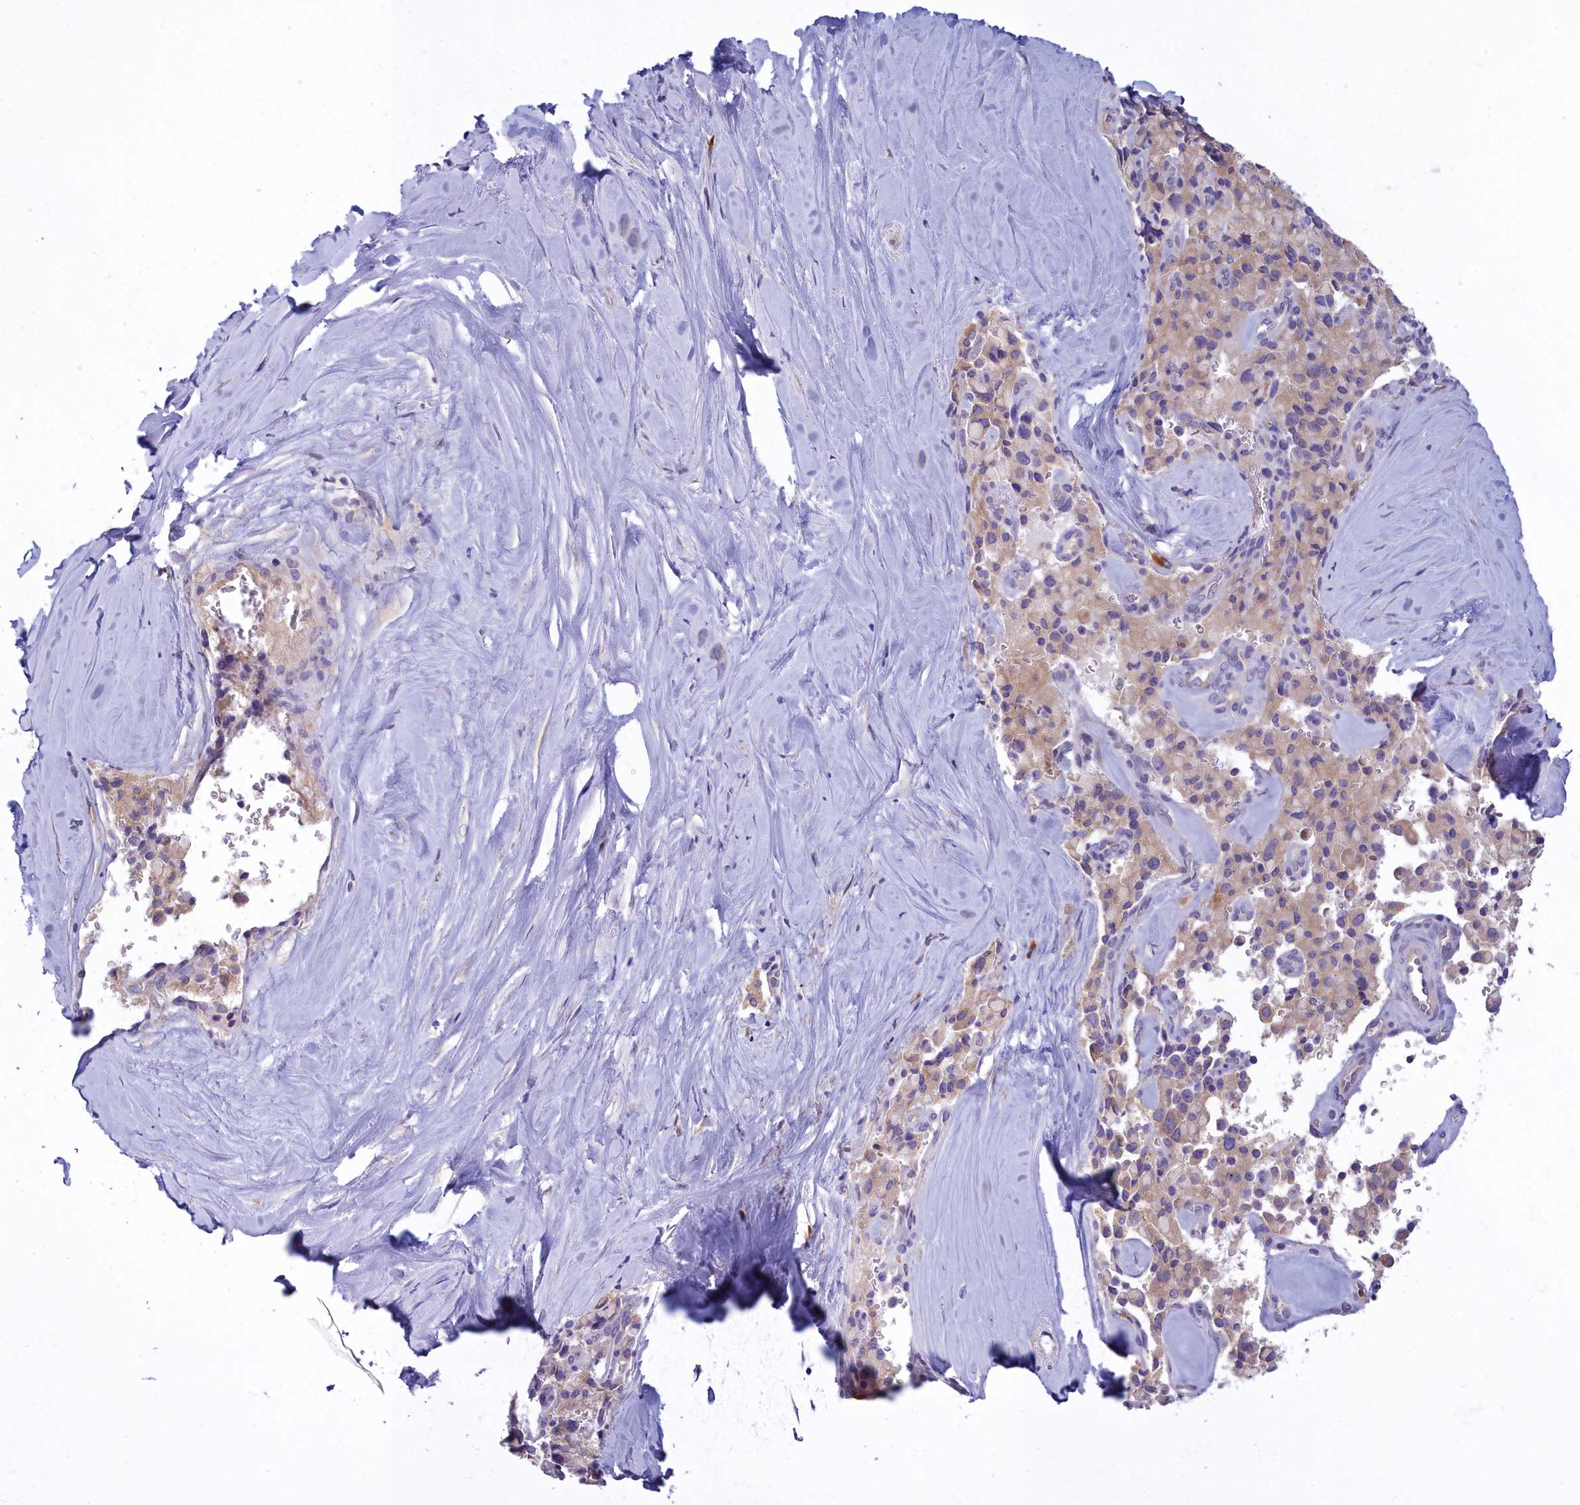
{"staining": {"intensity": "weak", "quantity": ">75%", "location": "cytoplasmic/membranous"}, "tissue": "pancreatic cancer", "cell_type": "Tumor cells", "image_type": "cancer", "snomed": [{"axis": "morphology", "description": "Adenocarcinoma, NOS"}, {"axis": "topography", "description": "Pancreas"}], "caption": "Protein expression analysis of human pancreatic adenocarcinoma reveals weak cytoplasmic/membranous expression in about >75% of tumor cells.", "gene": "HM13", "patient": {"sex": "male", "age": 65}}